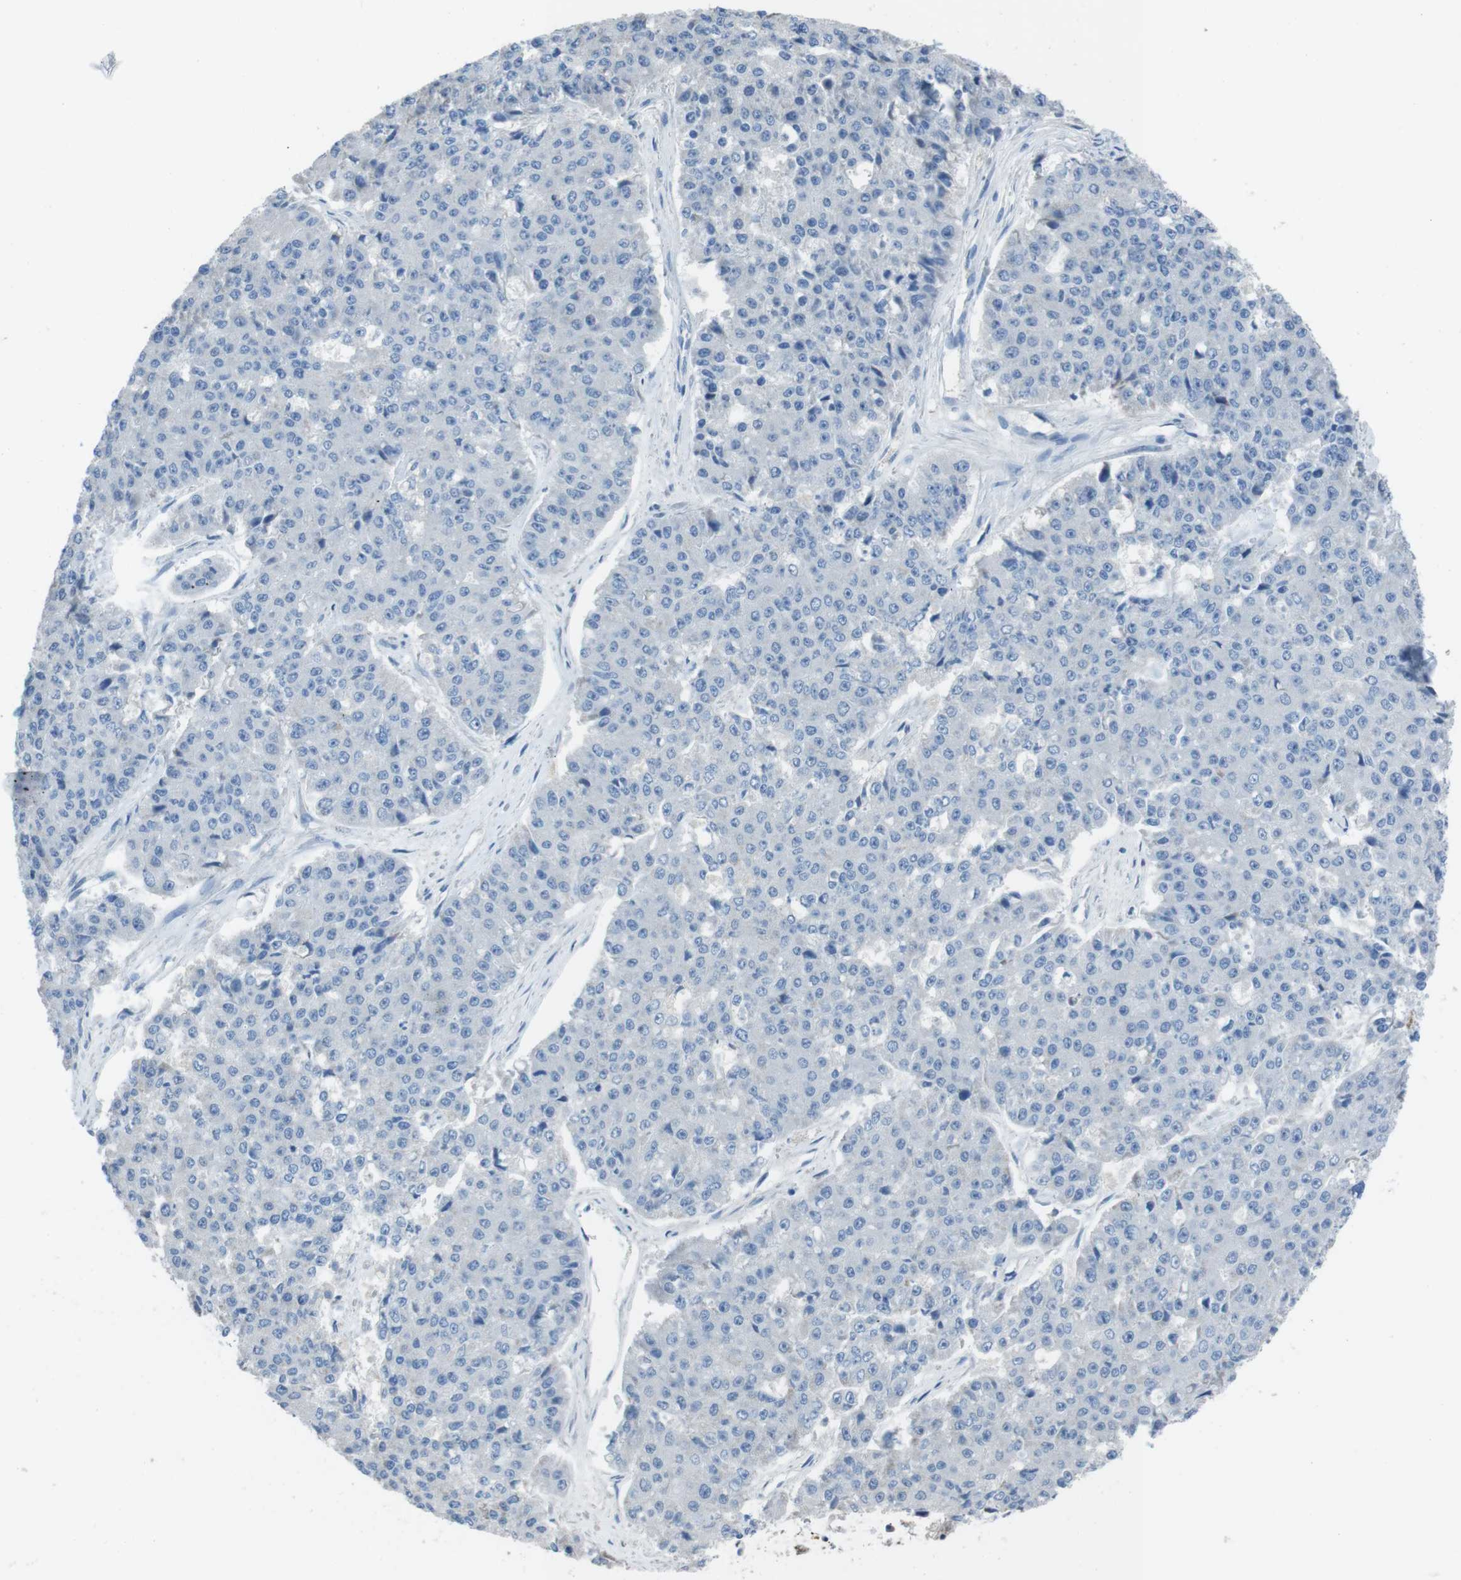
{"staining": {"intensity": "negative", "quantity": "none", "location": "none"}, "tissue": "pancreatic cancer", "cell_type": "Tumor cells", "image_type": "cancer", "snomed": [{"axis": "morphology", "description": "Adenocarcinoma, NOS"}, {"axis": "topography", "description": "Pancreas"}], "caption": "Tumor cells are negative for protein expression in human pancreatic cancer.", "gene": "CYP2C8", "patient": {"sex": "male", "age": 50}}